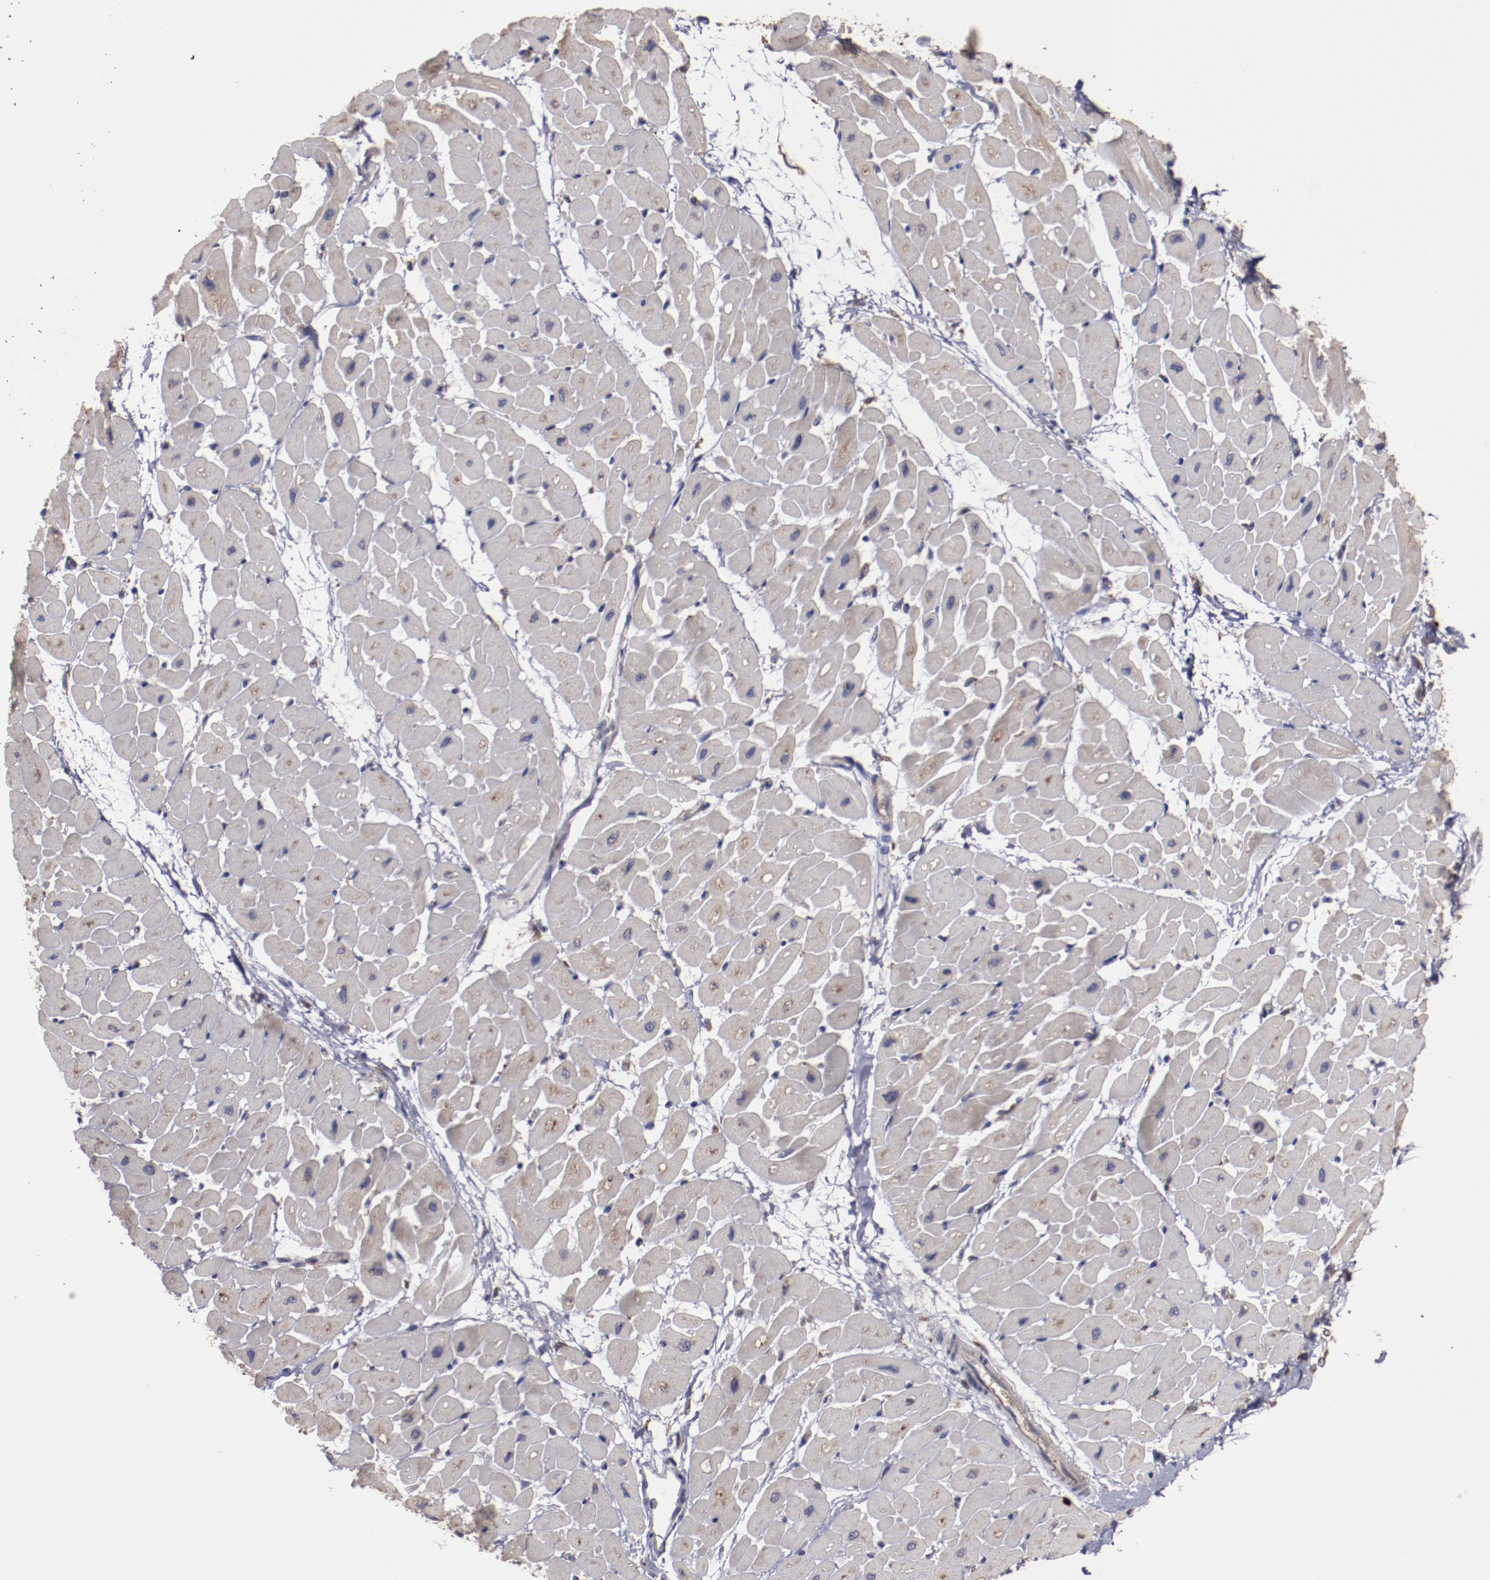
{"staining": {"intensity": "weak", "quantity": "25%-75%", "location": "cytoplasmic/membranous"}, "tissue": "heart muscle", "cell_type": "Cardiomyocytes", "image_type": "normal", "snomed": [{"axis": "morphology", "description": "Normal tissue, NOS"}, {"axis": "topography", "description": "Heart"}], "caption": "Protein expression analysis of normal human heart muscle reveals weak cytoplasmic/membranous staining in approximately 25%-75% of cardiomyocytes.", "gene": "RPS4X", "patient": {"sex": "male", "age": 45}}